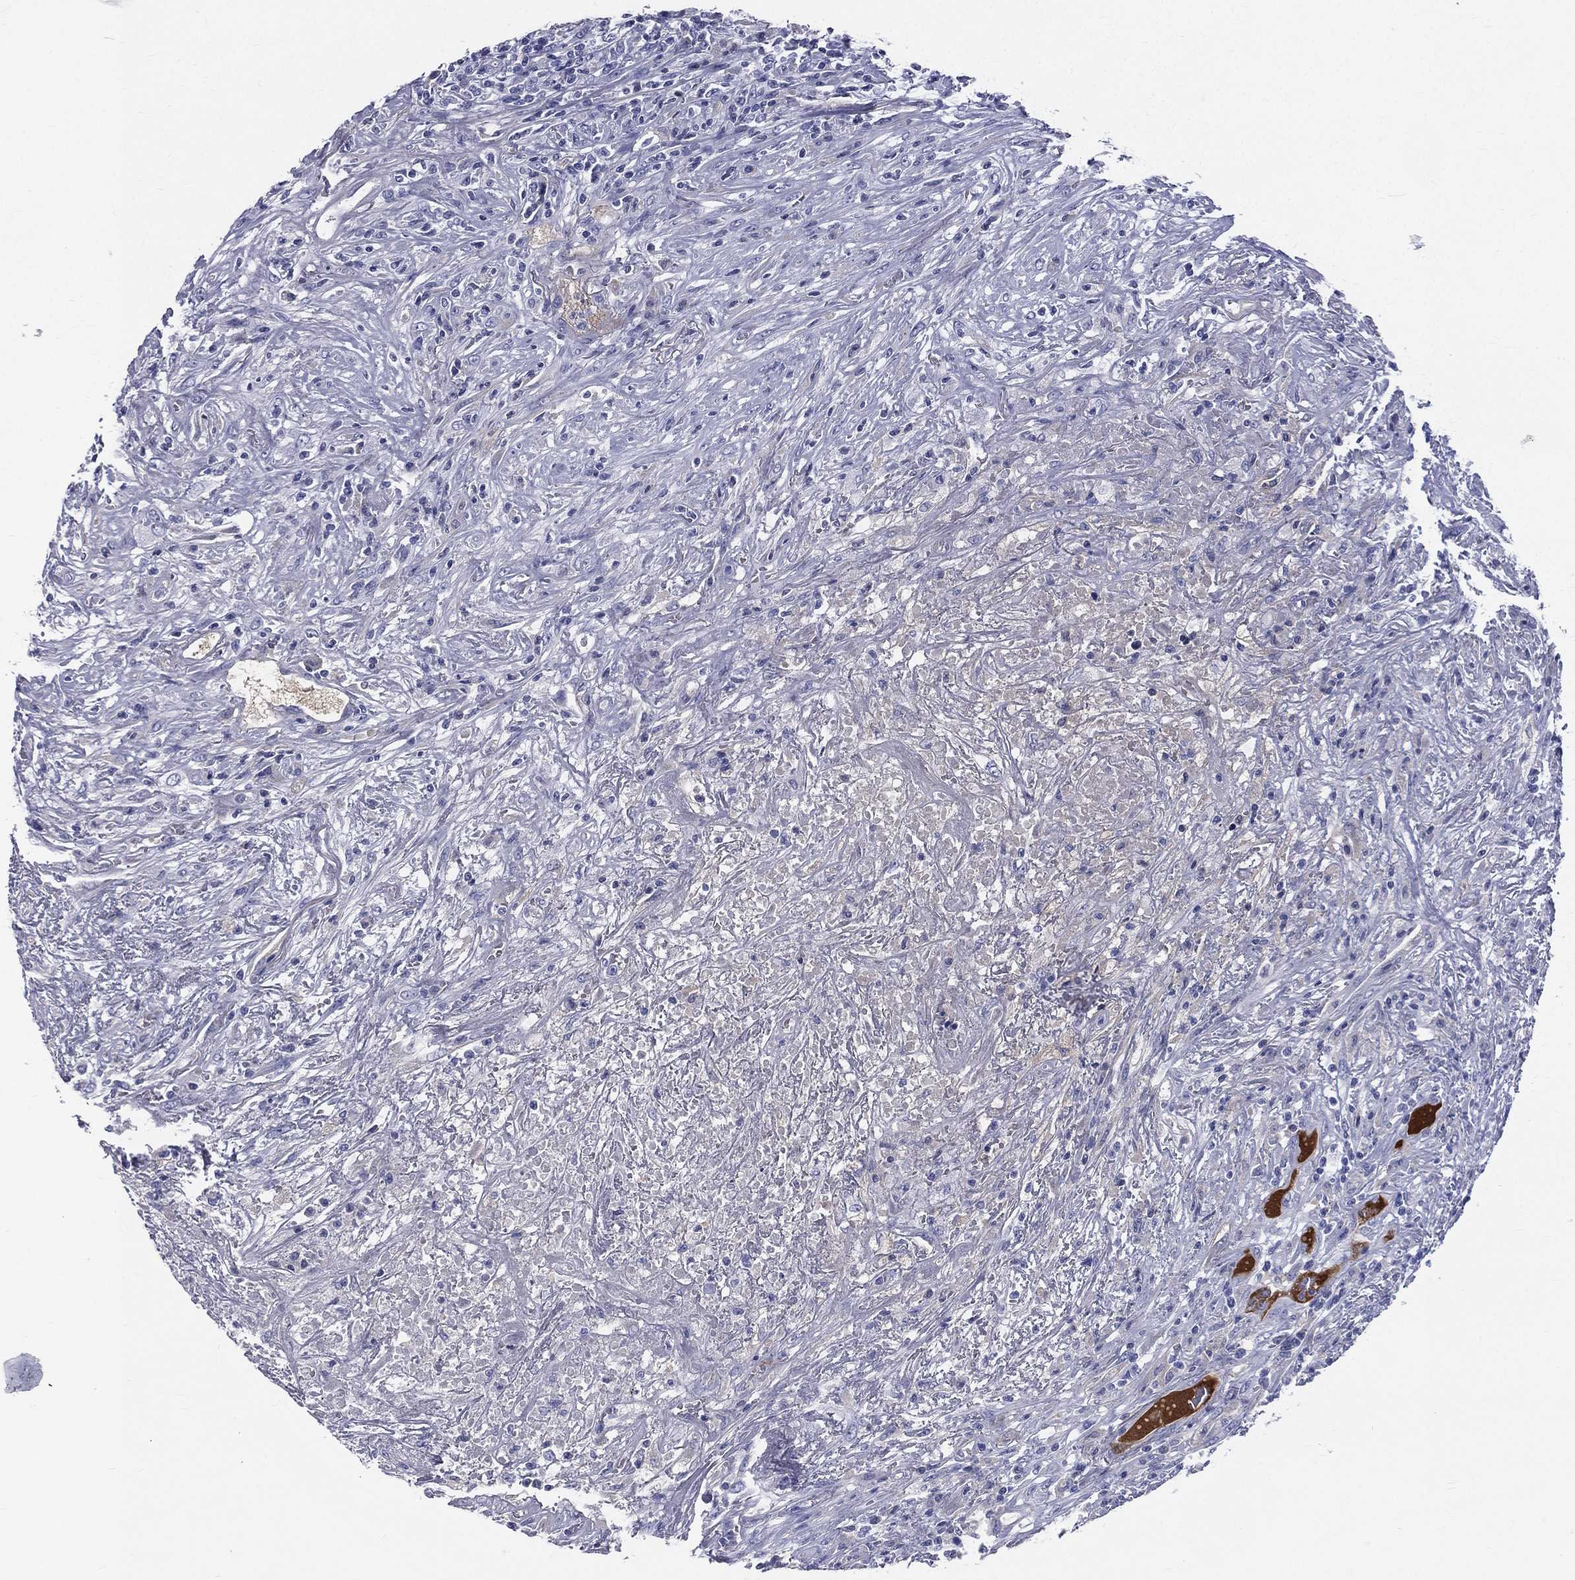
{"staining": {"intensity": "negative", "quantity": "none", "location": "none"}, "tissue": "lymphoma", "cell_type": "Tumor cells", "image_type": "cancer", "snomed": [{"axis": "morphology", "description": "Malignant lymphoma, non-Hodgkin's type, High grade"}, {"axis": "topography", "description": "Lung"}], "caption": "Tumor cells show no significant protein staining in lymphoma. (Immunohistochemistry (ihc), brightfield microscopy, high magnification).", "gene": "HP", "patient": {"sex": "male", "age": 79}}